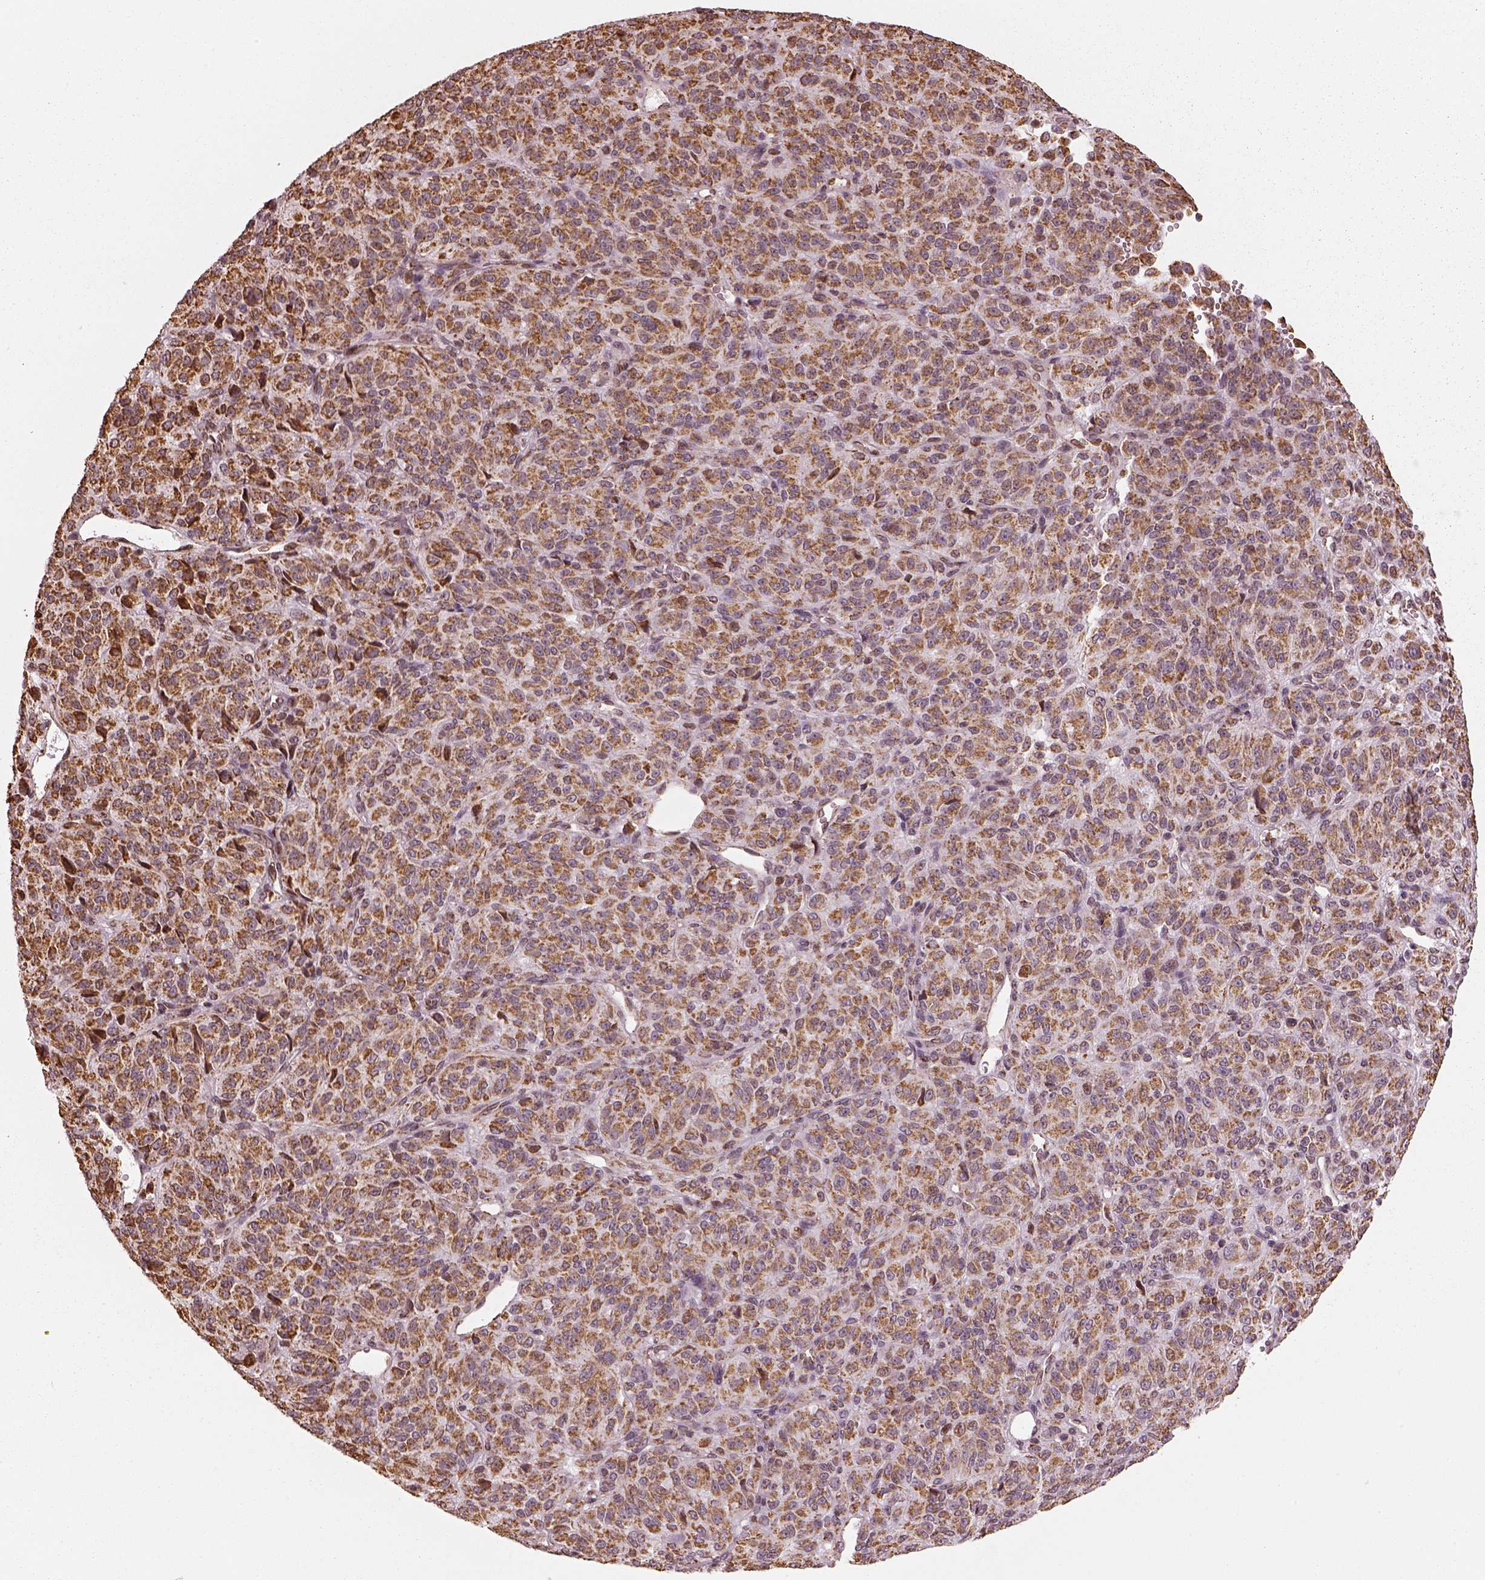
{"staining": {"intensity": "moderate", "quantity": ">75%", "location": "cytoplasmic/membranous"}, "tissue": "melanoma", "cell_type": "Tumor cells", "image_type": "cancer", "snomed": [{"axis": "morphology", "description": "Malignant melanoma, Metastatic site"}, {"axis": "topography", "description": "Brain"}], "caption": "Moderate cytoplasmic/membranous expression for a protein is seen in approximately >75% of tumor cells of malignant melanoma (metastatic site) using IHC.", "gene": "ACOT2", "patient": {"sex": "female", "age": 56}}